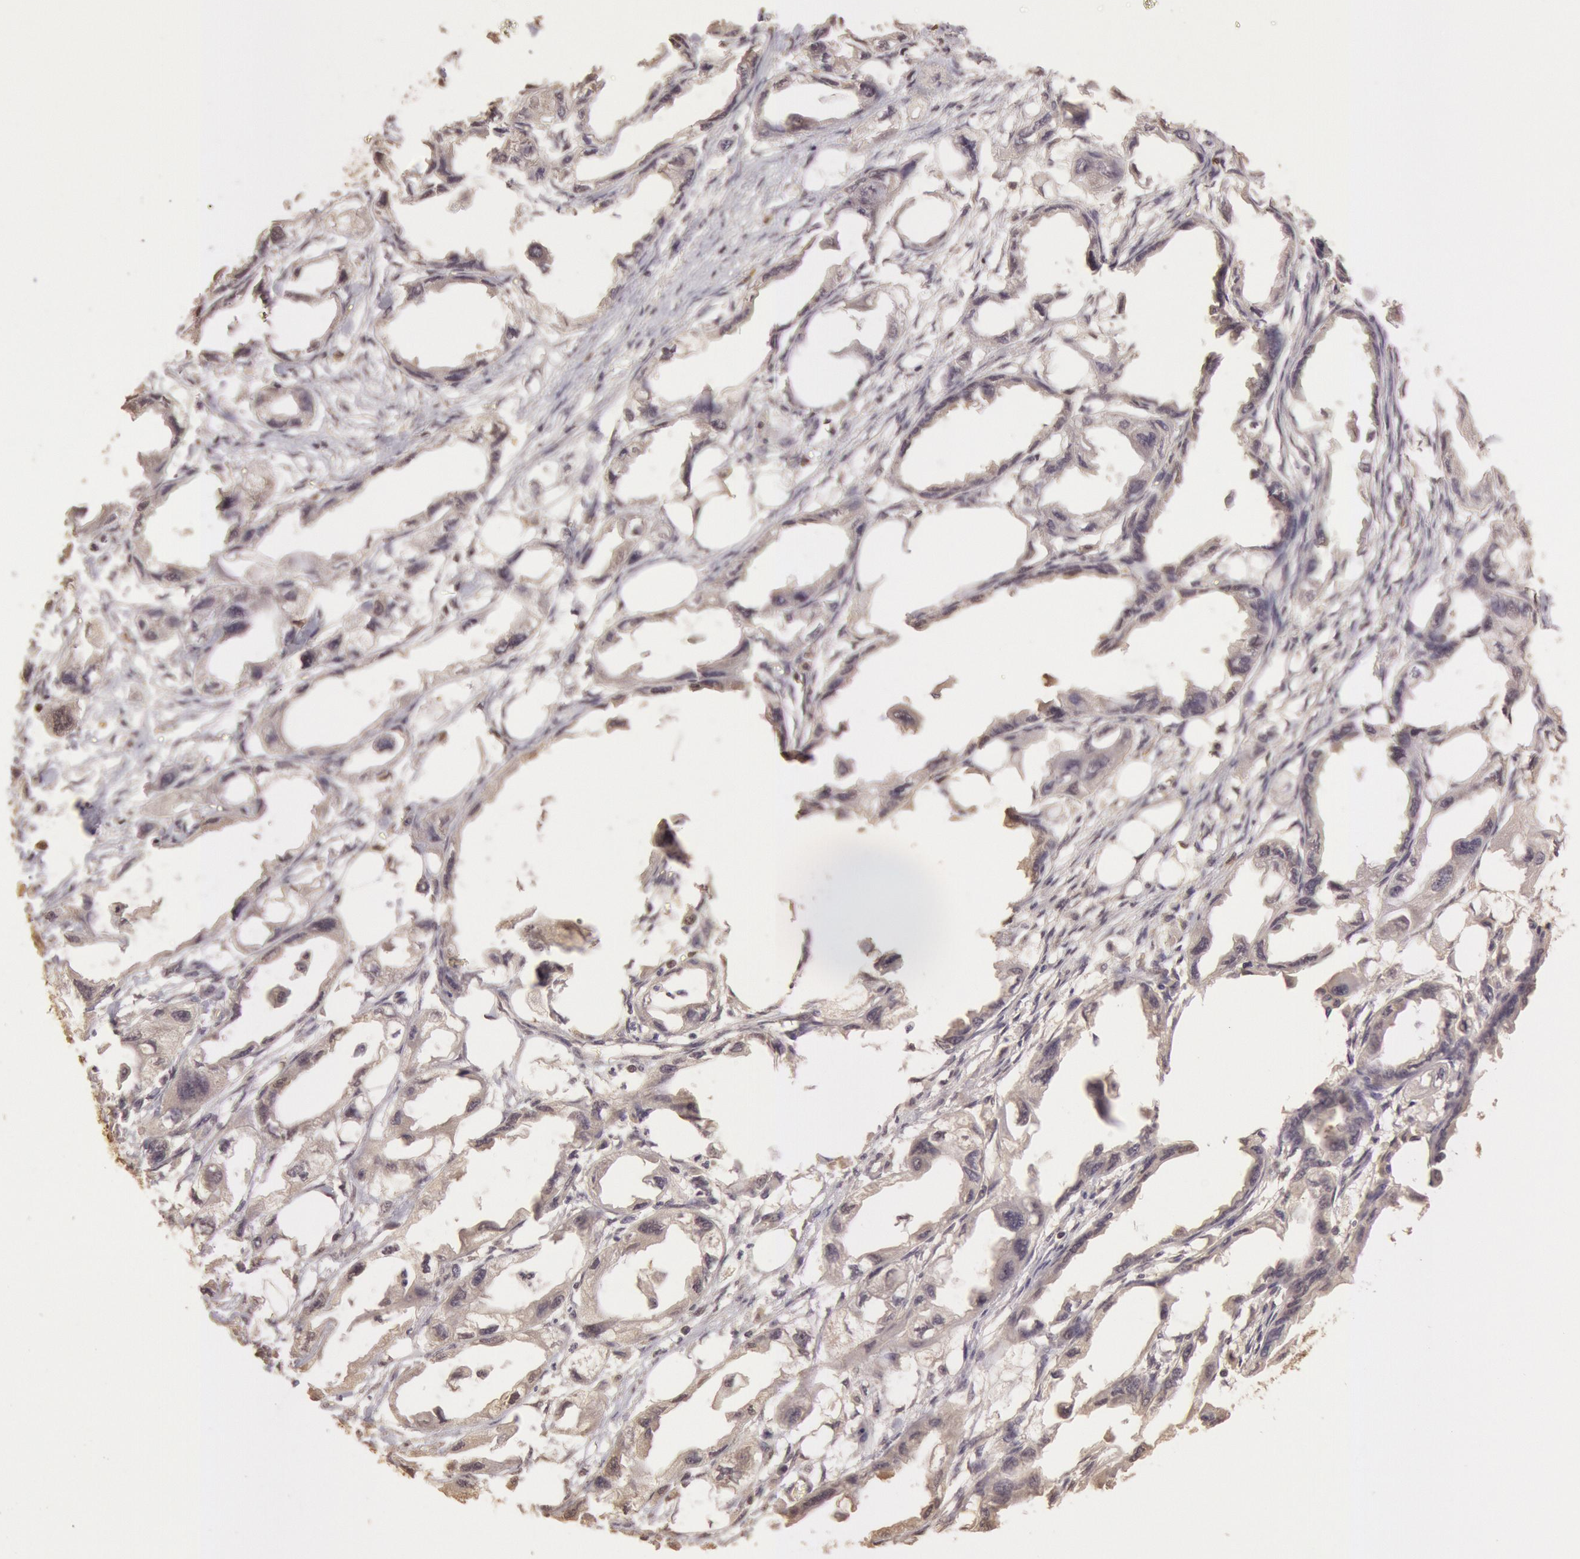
{"staining": {"intensity": "weak", "quantity": ">75%", "location": "cytoplasmic/membranous"}, "tissue": "endometrial cancer", "cell_type": "Tumor cells", "image_type": "cancer", "snomed": [{"axis": "morphology", "description": "Adenocarcinoma, NOS"}, {"axis": "topography", "description": "Endometrium"}], "caption": "Immunohistochemical staining of human adenocarcinoma (endometrial) shows weak cytoplasmic/membranous protein positivity in about >75% of tumor cells.", "gene": "SOD1", "patient": {"sex": "female", "age": 67}}